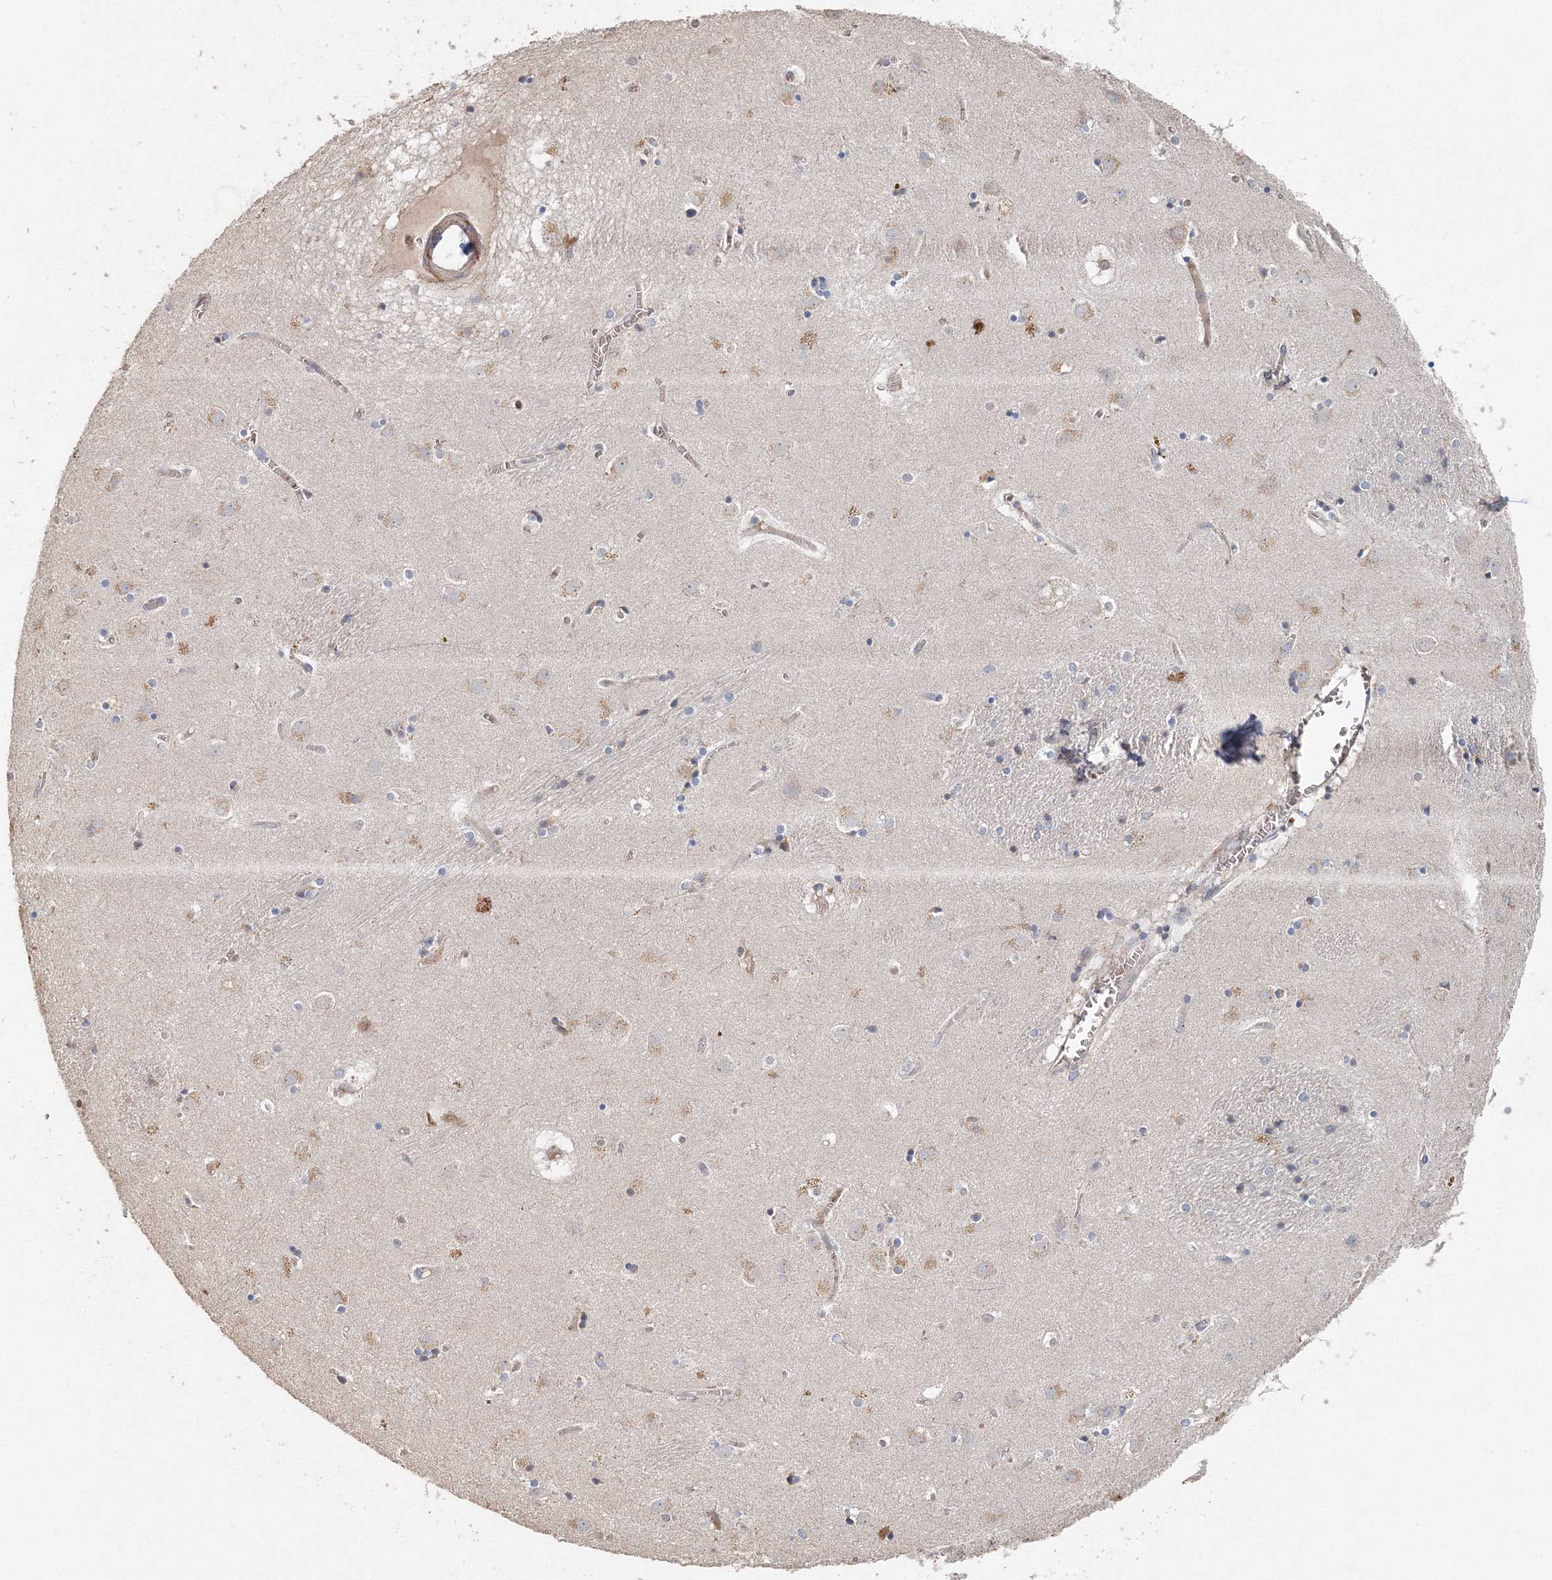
{"staining": {"intensity": "negative", "quantity": "none", "location": "none"}, "tissue": "caudate", "cell_type": "Glial cells", "image_type": "normal", "snomed": [{"axis": "morphology", "description": "Normal tissue, NOS"}, {"axis": "topography", "description": "Lateral ventricle wall"}], "caption": "This micrograph is of benign caudate stained with immunohistochemistry (IHC) to label a protein in brown with the nuclei are counter-stained blue. There is no staining in glial cells.", "gene": "NALF2", "patient": {"sex": "male", "age": 70}}